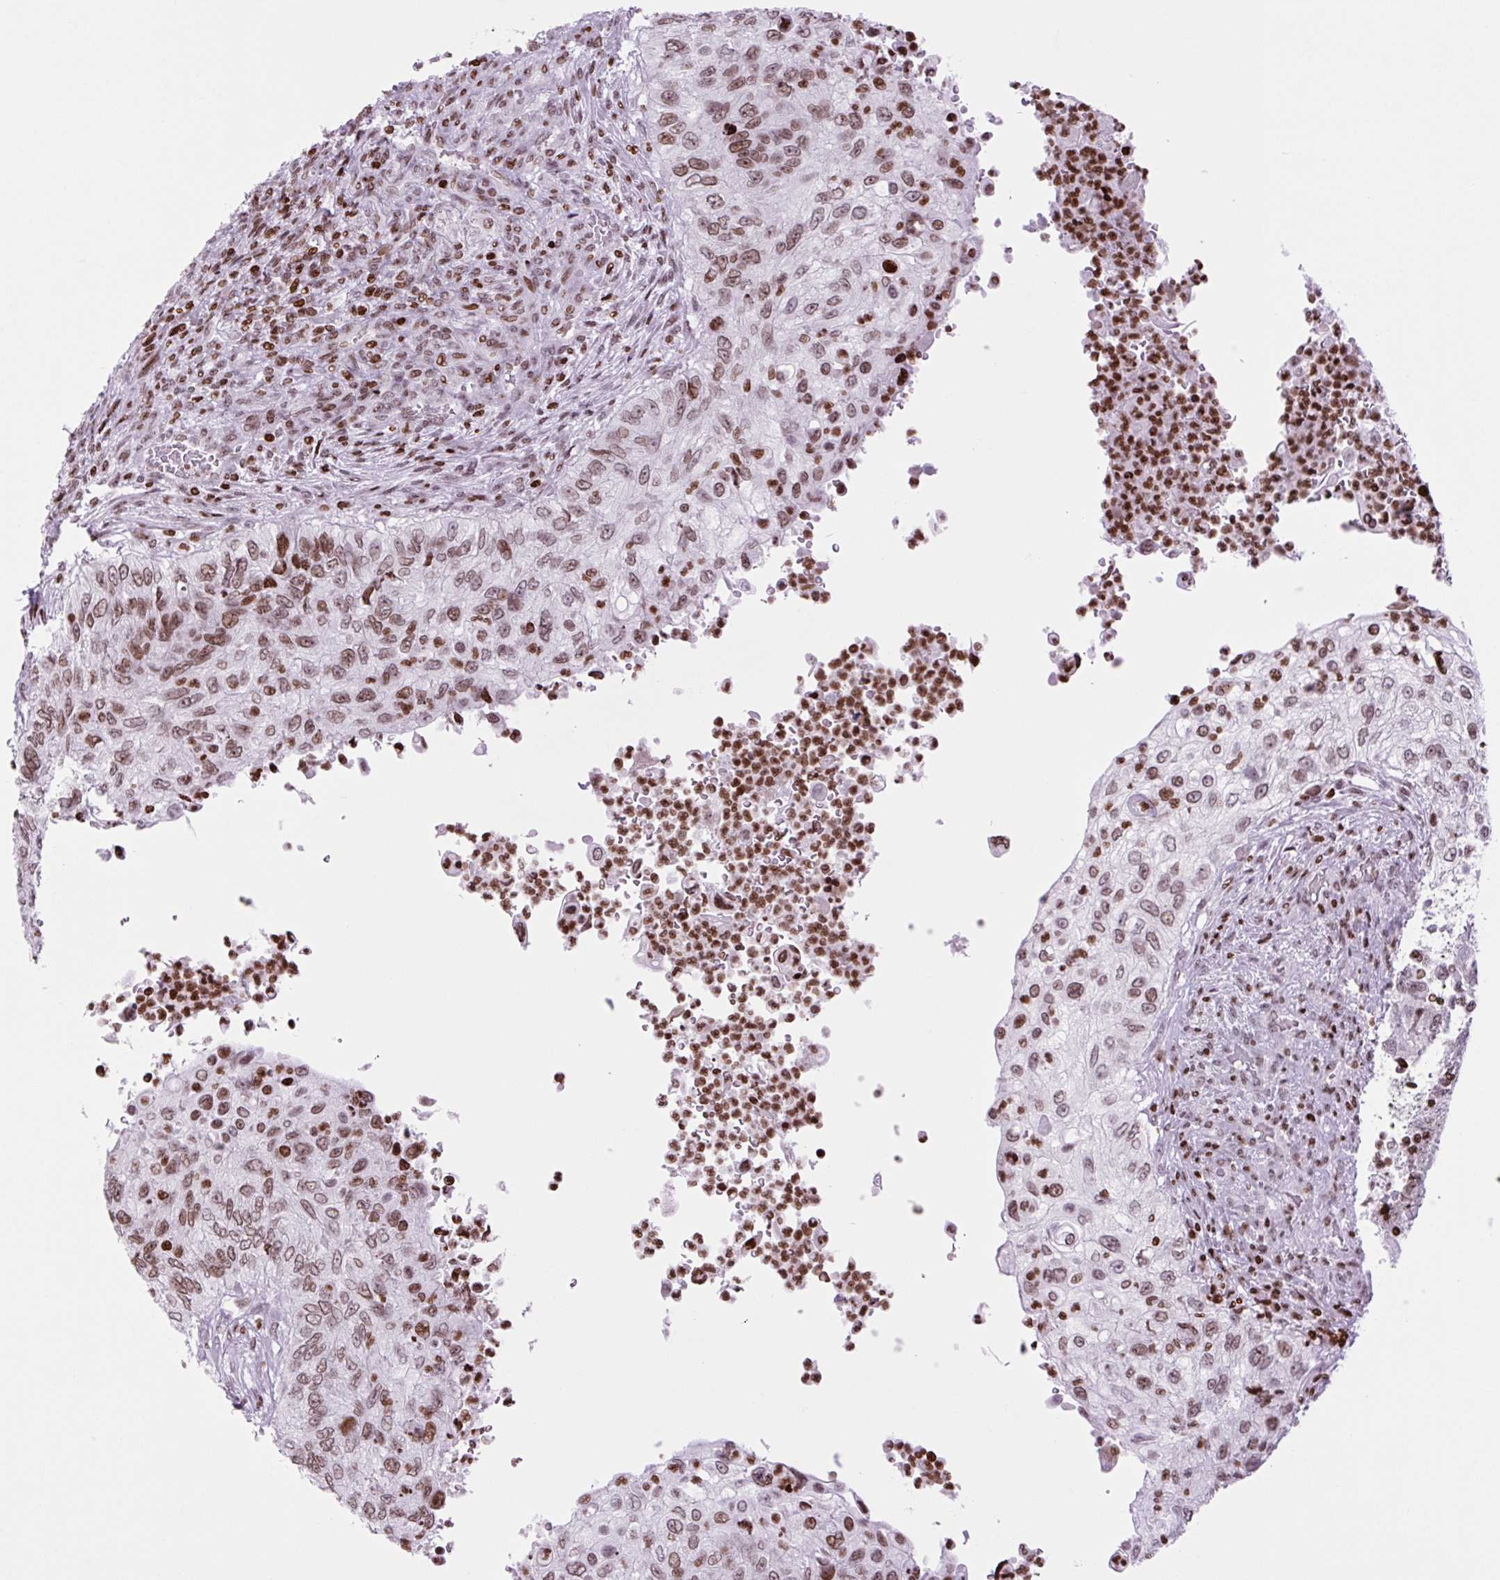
{"staining": {"intensity": "moderate", "quantity": ">75%", "location": "nuclear"}, "tissue": "urothelial cancer", "cell_type": "Tumor cells", "image_type": "cancer", "snomed": [{"axis": "morphology", "description": "Urothelial carcinoma, High grade"}, {"axis": "topography", "description": "Urinary bladder"}], "caption": "DAB immunohistochemical staining of urothelial carcinoma (high-grade) shows moderate nuclear protein positivity in approximately >75% of tumor cells.", "gene": "H1-3", "patient": {"sex": "female", "age": 60}}